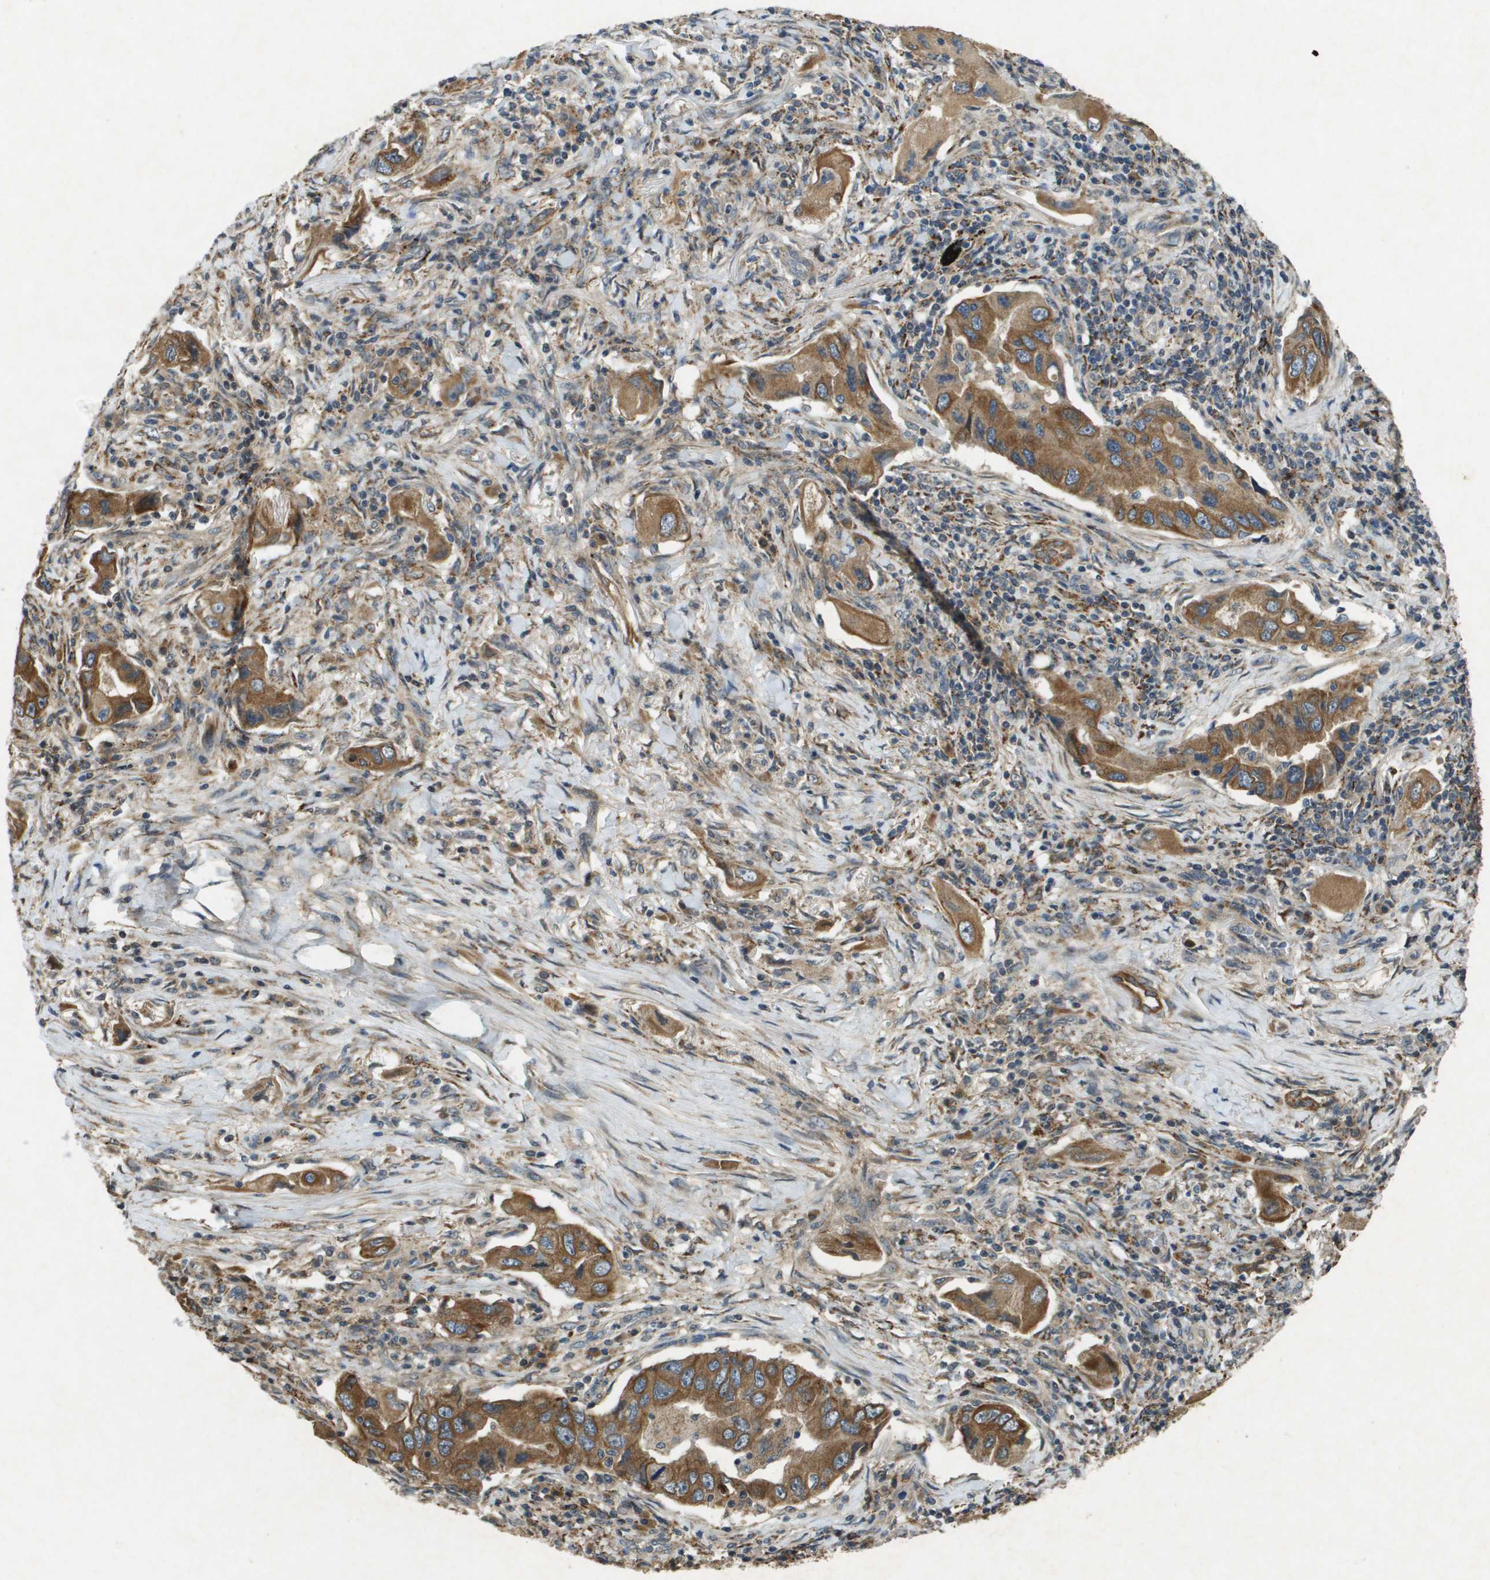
{"staining": {"intensity": "moderate", "quantity": ">75%", "location": "cytoplasmic/membranous"}, "tissue": "lung cancer", "cell_type": "Tumor cells", "image_type": "cancer", "snomed": [{"axis": "morphology", "description": "Adenocarcinoma, NOS"}, {"axis": "topography", "description": "Lung"}], "caption": "Human lung cancer stained with a brown dye exhibits moderate cytoplasmic/membranous positive expression in about >75% of tumor cells.", "gene": "CDKN2C", "patient": {"sex": "female", "age": 65}}